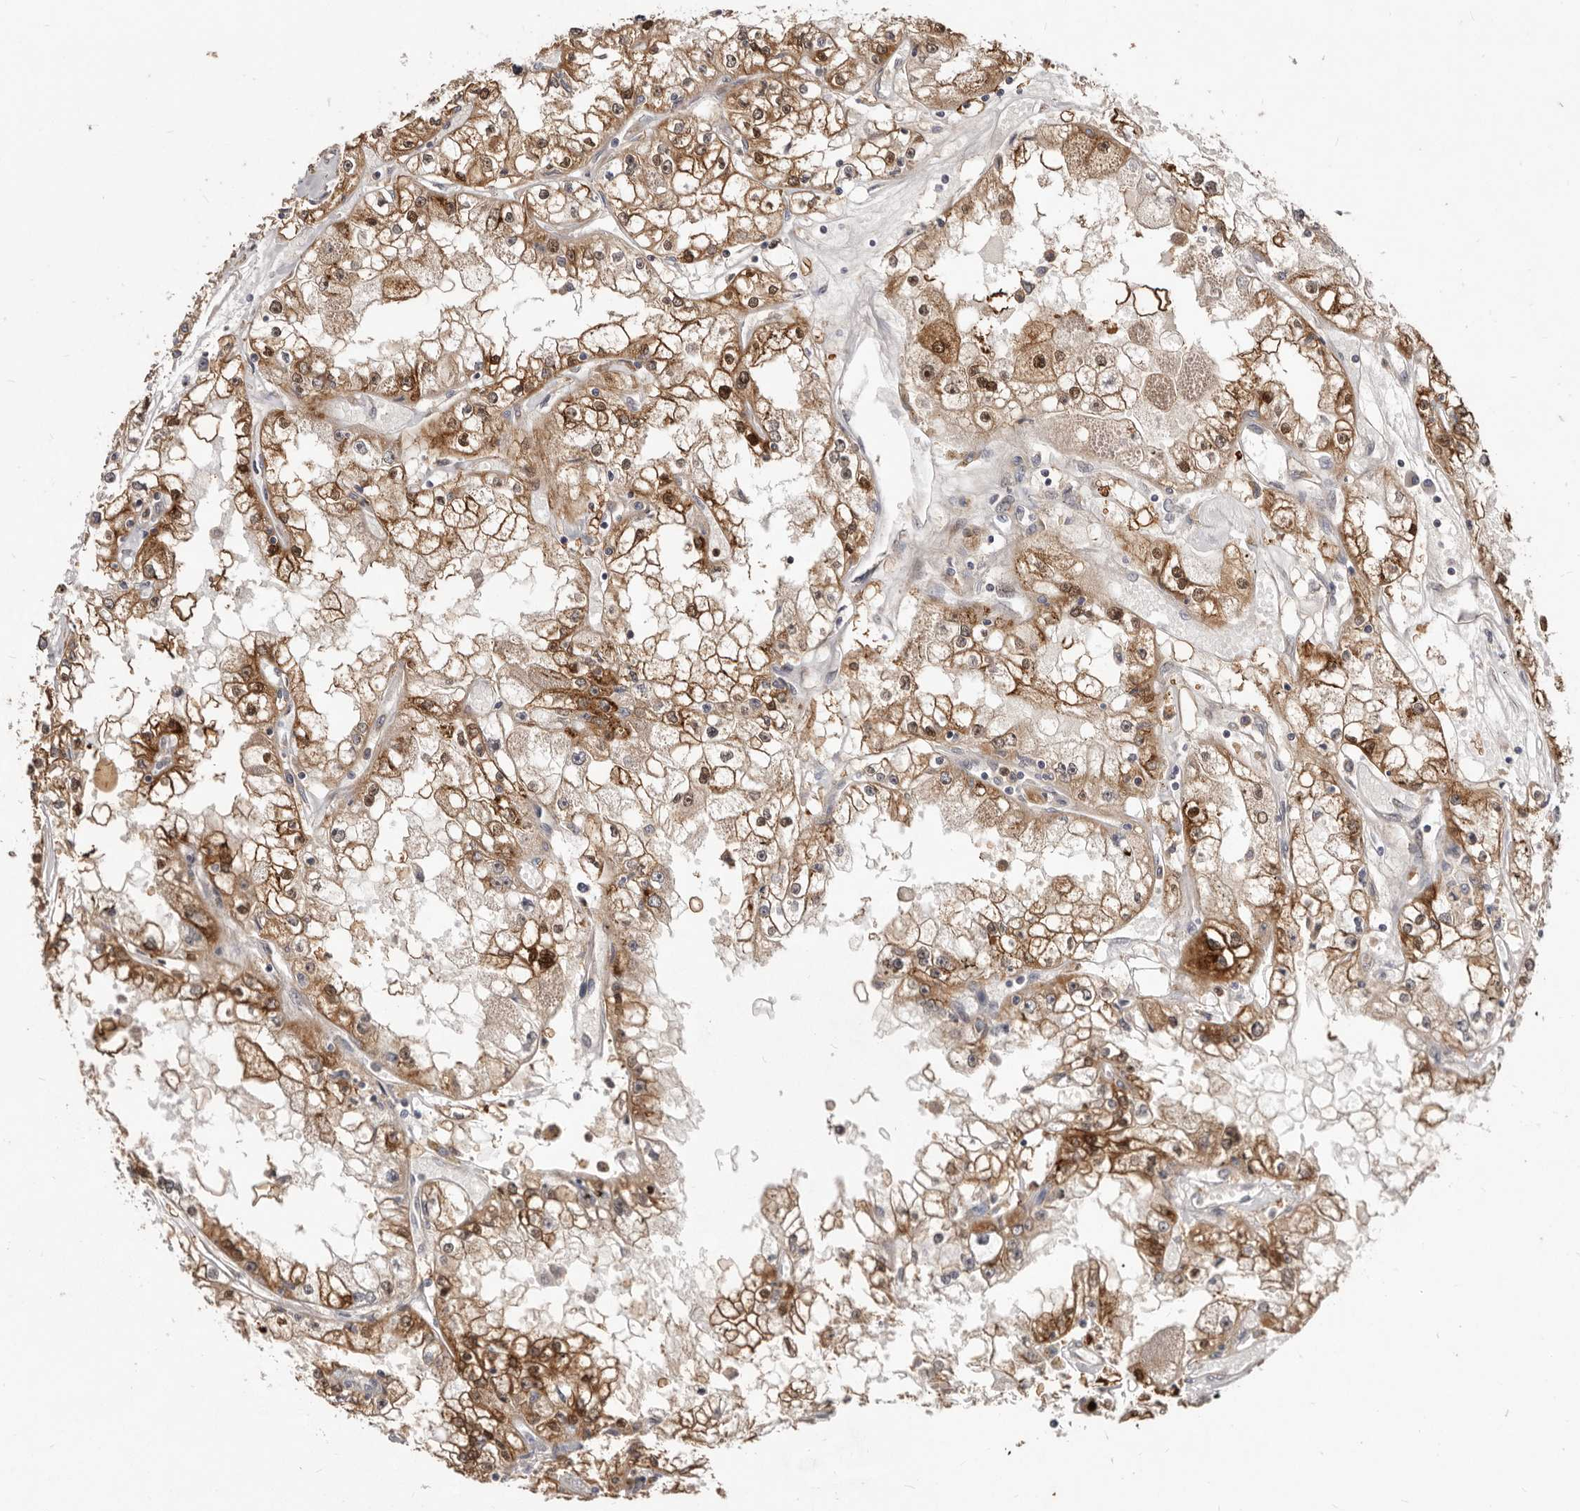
{"staining": {"intensity": "moderate", "quantity": ">75%", "location": "cytoplasmic/membranous,nuclear"}, "tissue": "renal cancer", "cell_type": "Tumor cells", "image_type": "cancer", "snomed": [{"axis": "morphology", "description": "Adenocarcinoma, NOS"}, {"axis": "topography", "description": "Kidney"}], "caption": "Protein expression analysis of human renal cancer reveals moderate cytoplasmic/membranous and nuclear positivity in approximately >75% of tumor cells.", "gene": "TC2N", "patient": {"sex": "male", "age": 56}}